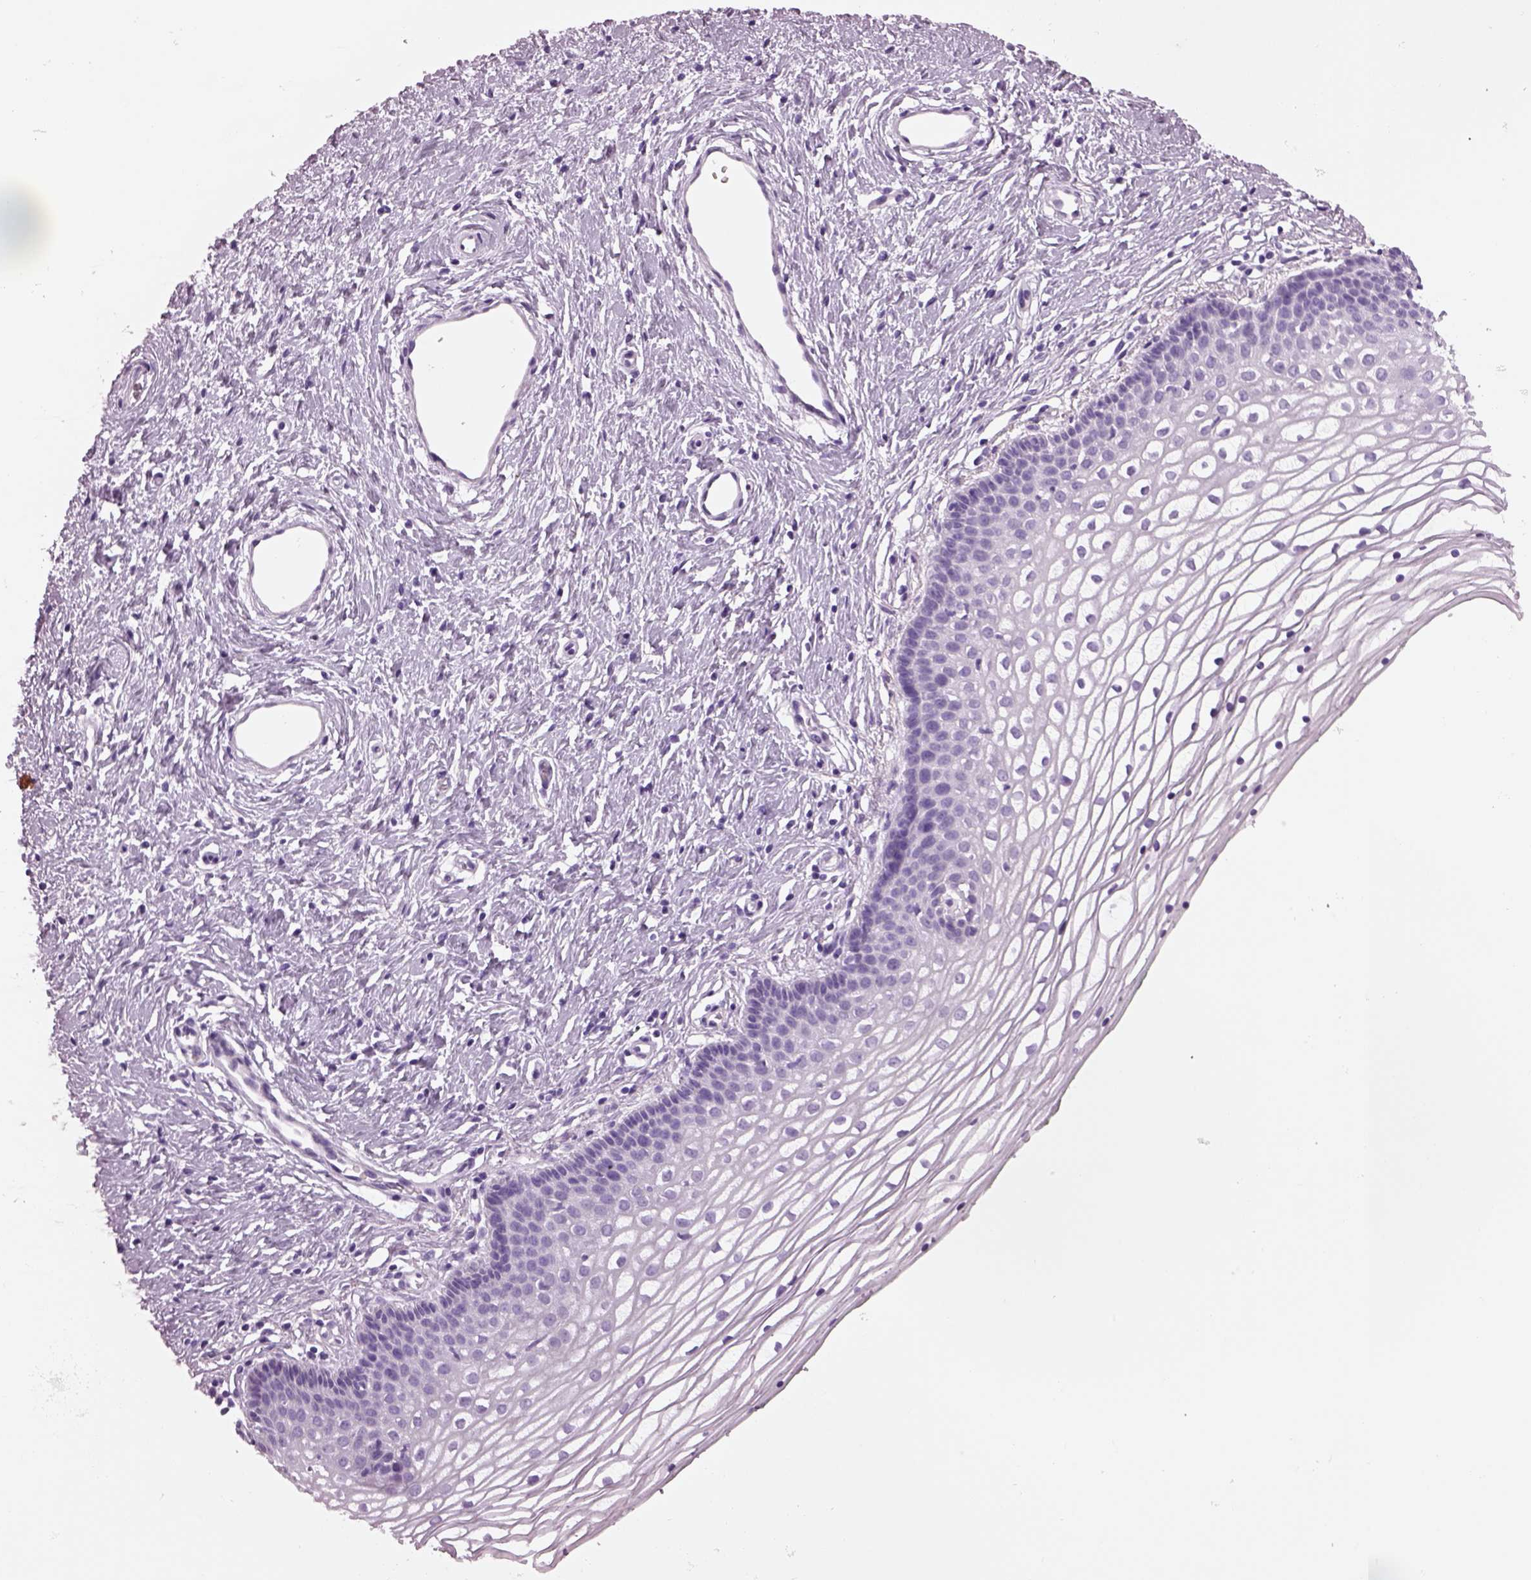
{"staining": {"intensity": "negative", "quantity": "none", "location": "none"}, "tissue": "vagina", "cell_type": "Squamous epithelial cells", "image_type": "normal", "snomed": [{"axis": "morphology", "description": "Normal tissue, NOS"}, {"axis": "topography", "description": "Vagina"}], "caption": "Benign vagina was stained to show a protein in brown. There is no significant staining in squamous epithelial cells. (DAB immunohistochemistry (IHC) visualized using brightfield microscopy, high magnification).", "gene": "KRTAP3", "patient": {"sex": "female", "age": 36}}